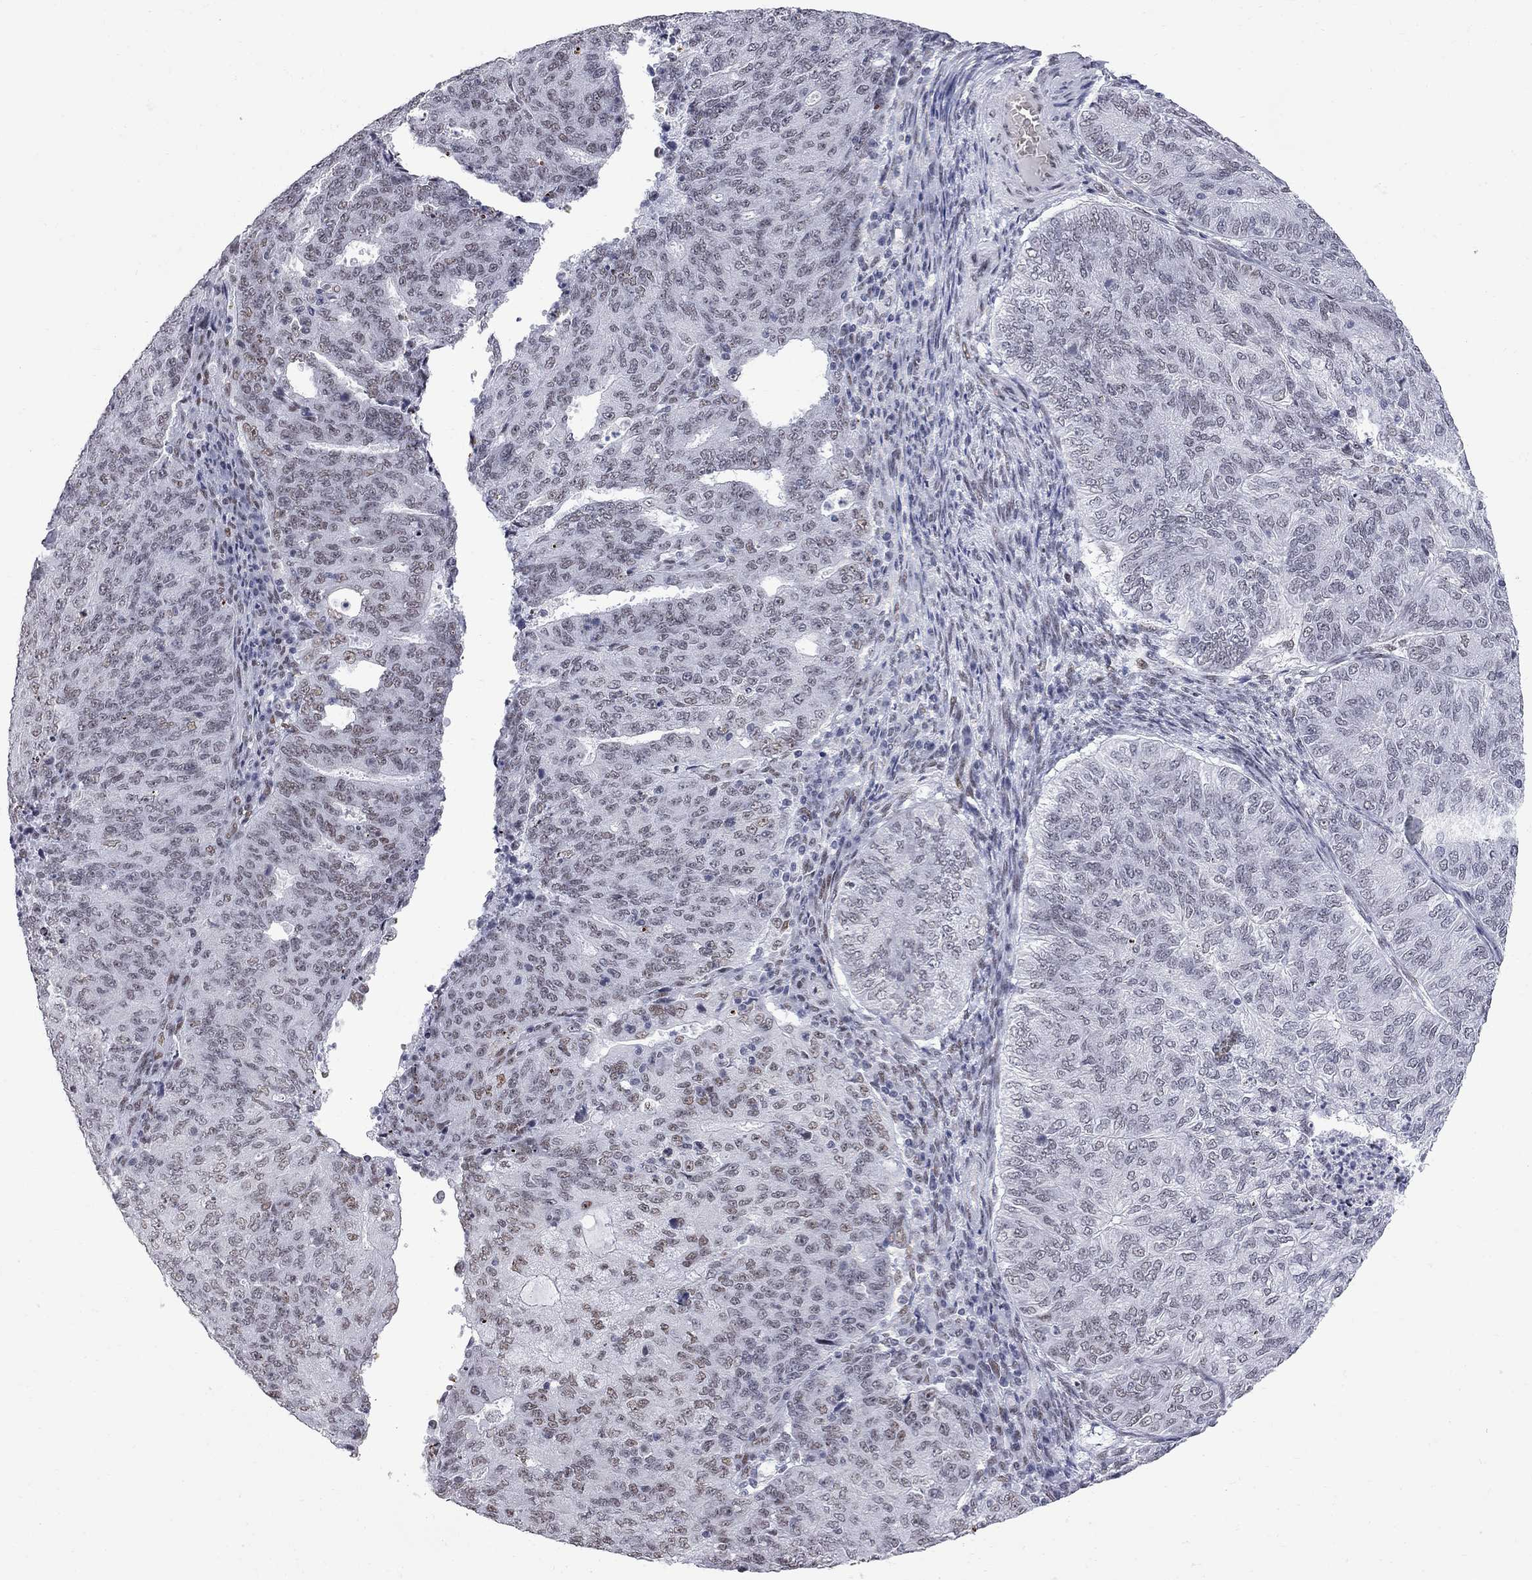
{"staining": {"intensity": "weak", "quantity": "<25%", "location": "nuclear"}, "tissue": "endometrial cancer", "cell_type": "Tumor cells", "image_type": "cancer", "snomed": [{"axis": "morphology", "description": "Adenocarcinoma, NOS"}, {"axis": "topography", "description": "Endometrium"}], "caption": "Immunohistochemical staining of endometrial cancer shows no significant expression in tumor cells.", "gene": "ZBTB47", "patient": {"sex": "female", "age": 82}}